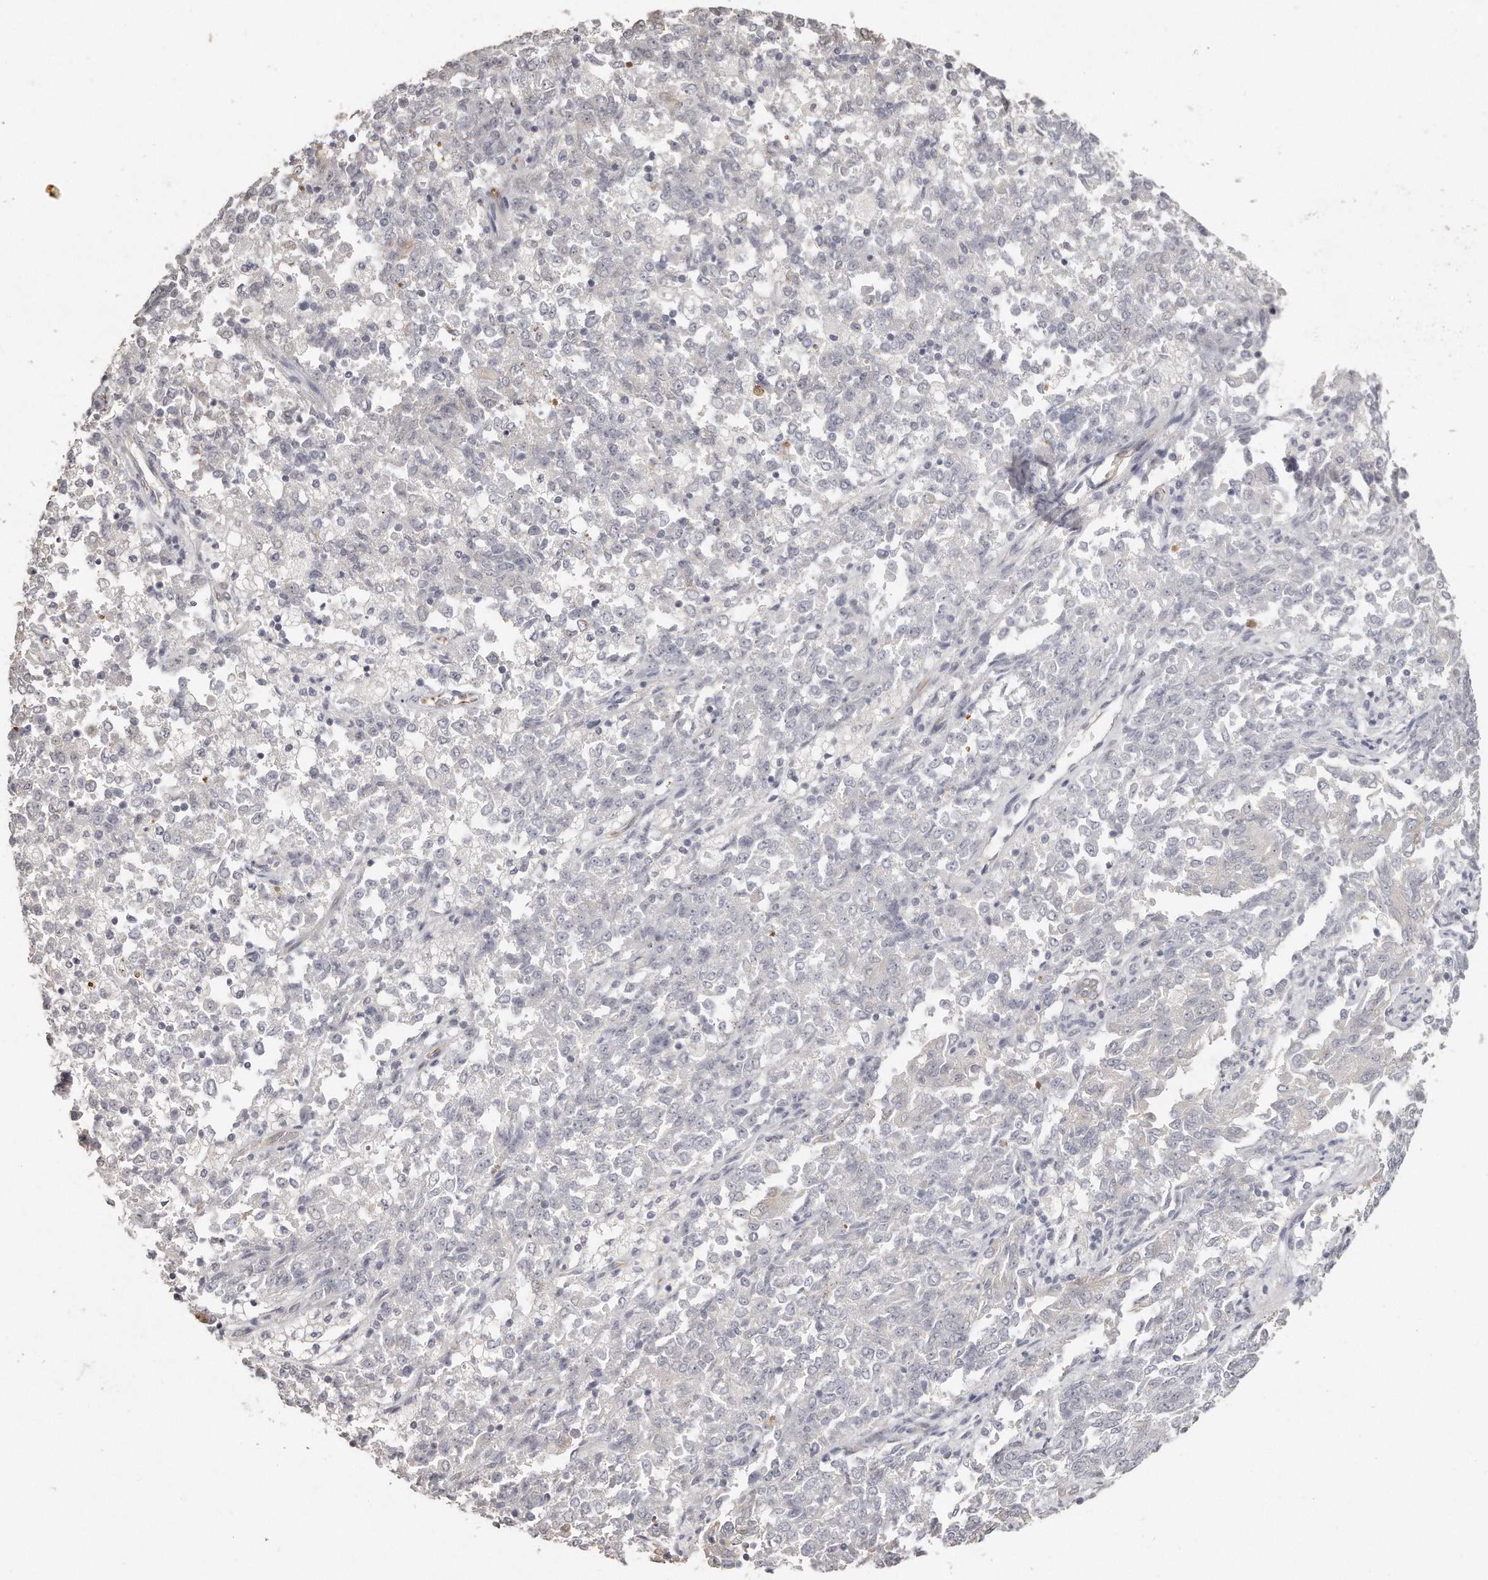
{"staining": {"intensity": "negative", "quantity": "none", "location": "none"}, "tissue": "endometrial cancer", "cell_type": "Tumor cells", "image_type": "cancer", "snomed": [{"axis": "morphology", "description": "Adenocarcinoma, NOS"}, {"axis": "topography", "description": "Endometrium"}], "caption": "This is an immunohistochemistry (IHC) histopathology image of endometrial cancer. There is no staining in tumor cells.", "gene": "ZYG11A", "patient": {"sex": "female", "age": 80}}